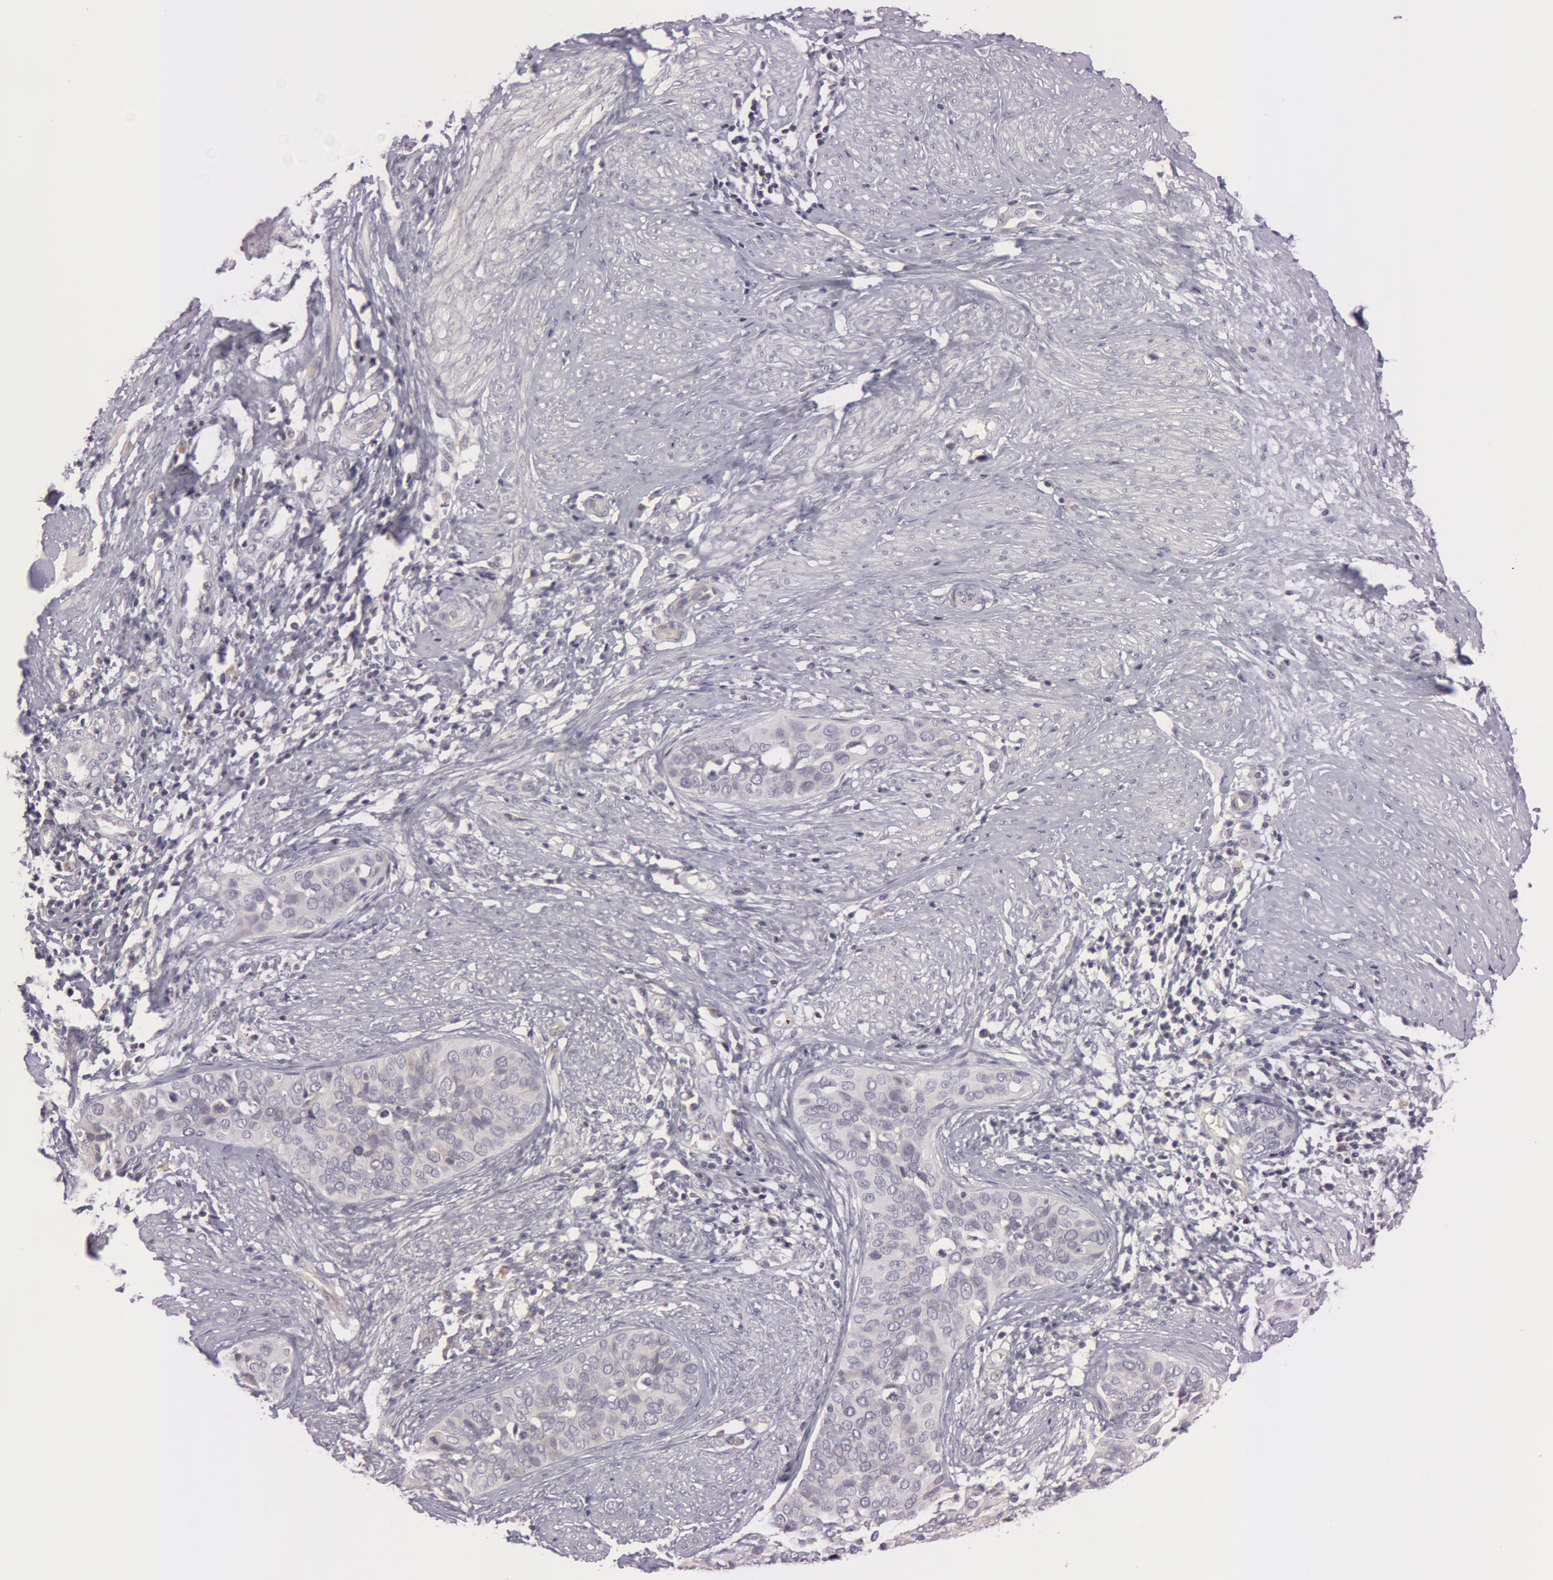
{"staining": {"intensity": "weak", "quantity": "<25%", "location": "cytoplasmic/membranous"}, "tissue": "cervical cancer", "cell_type": "Tumor cells", "image_type": "cancer", "snomed": [{"axis": "morphology", "description": "Squamous cell carcinoma, NOS"}, {"axis": "topography", "description": "Cervix"}], "caption": "IHC photomicrograph of neoplastic tissue: cervical squamous cell carcinoma stained with DAB (3,3'-diaminobenzidine) exhibits no significant protein positivity in tumor cells.", "gene": "RALGAPA1", "patient": {"sex": "female", "age": 31}}